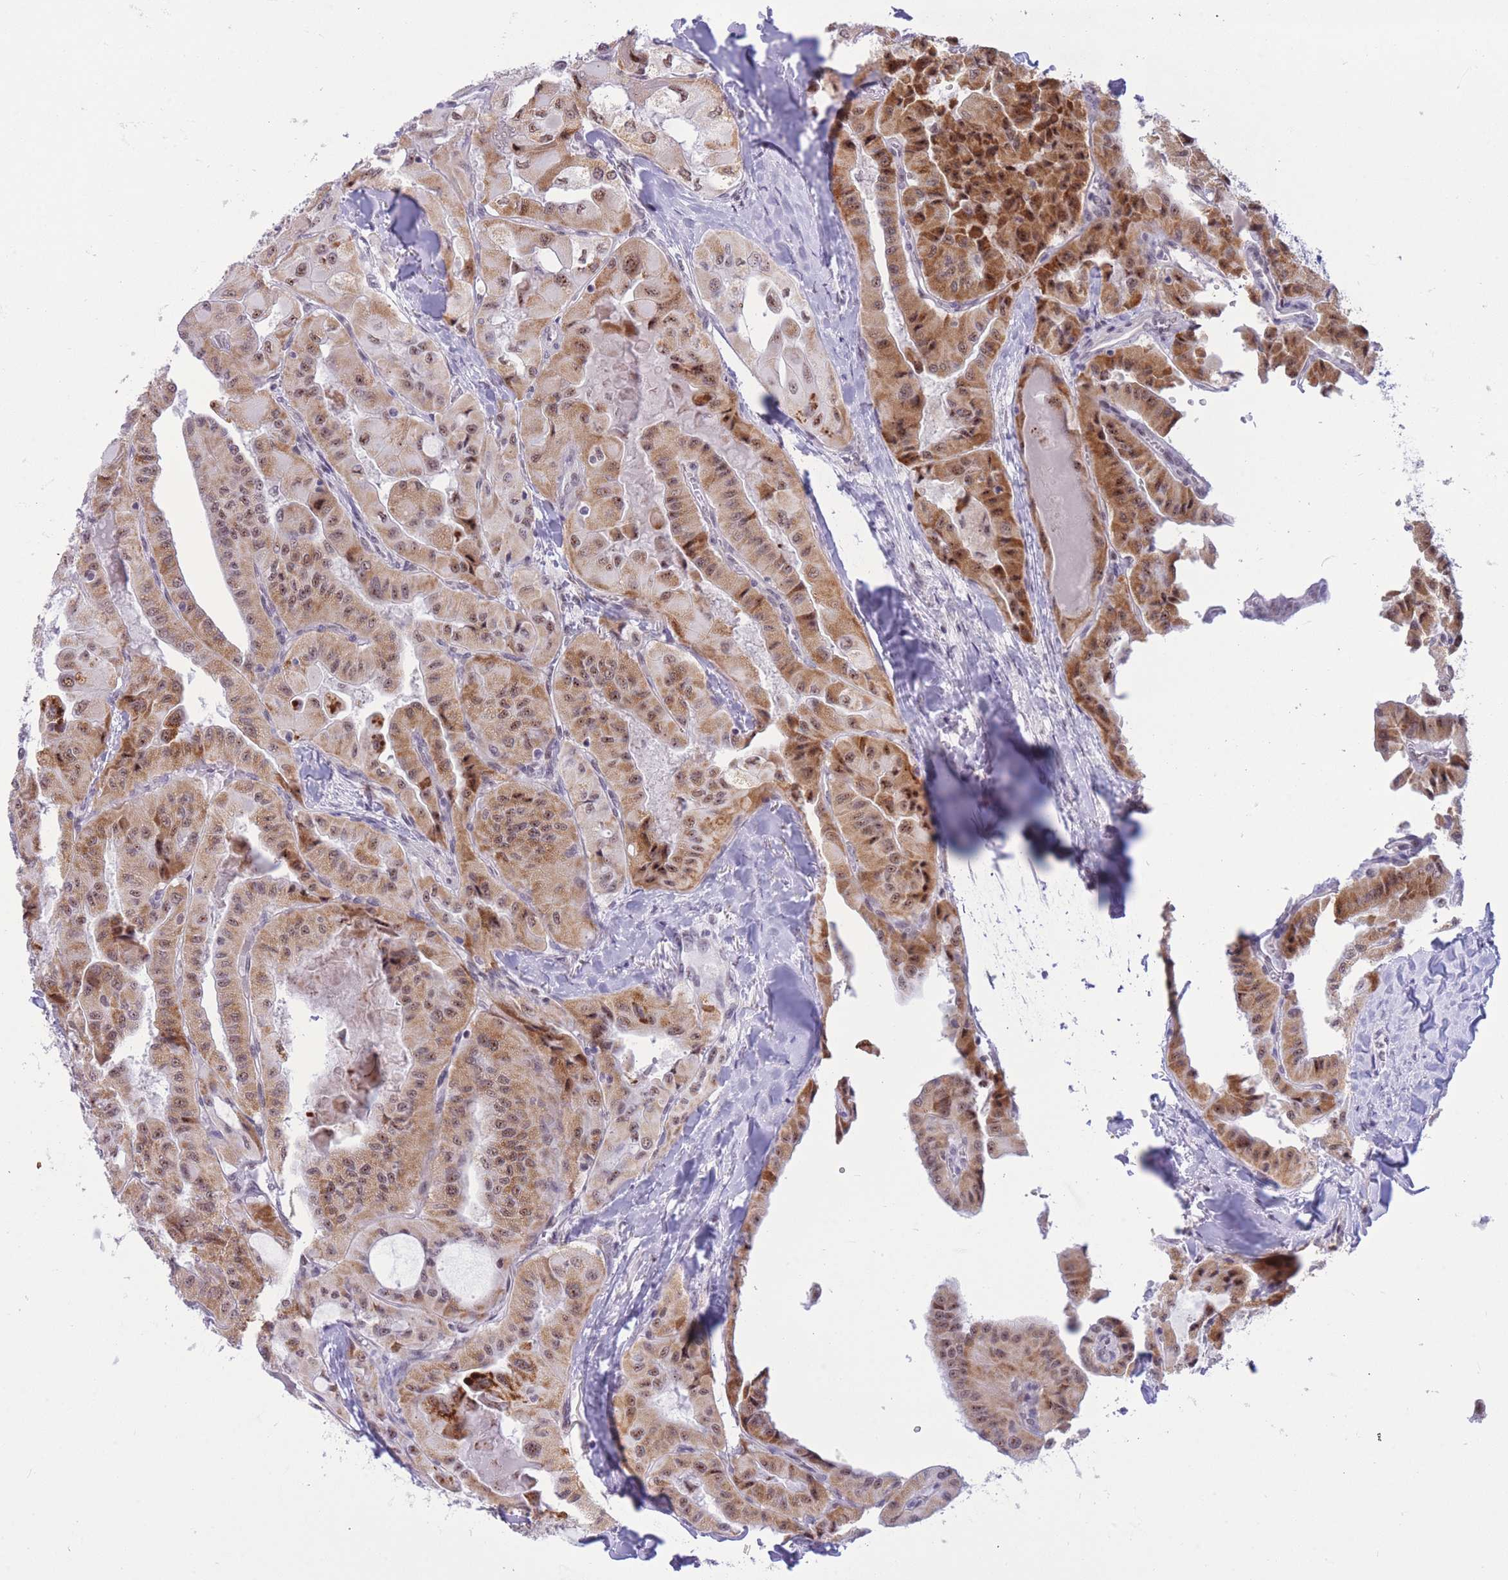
{"staining": {"intensity": "moderate", "quantity": ">75%", "location": "cytoplasmic/membranous,nuclear"}, "tissue": "thyroid cancer", "cell_type": "Tumor cells", "image_type": "cancer", "snomed": [{"axis": "morphology", "description": "Normal tissue, NOS"}, {"axis": "morphology", "description": "Papillary adenocarcinoma, NOS"}, {"axis": "topography", "description": "Thyroid gland"}], "caption": "Human papillary adenocarcinoma (thyroid) stained with a brown dye reveals moderate cytoplasmic/membranous and nuclear positive positivity in approximately >75% of tumor cells.", "gene": "CYP2B6", "patient": {"sex": "female", "age": 59}}